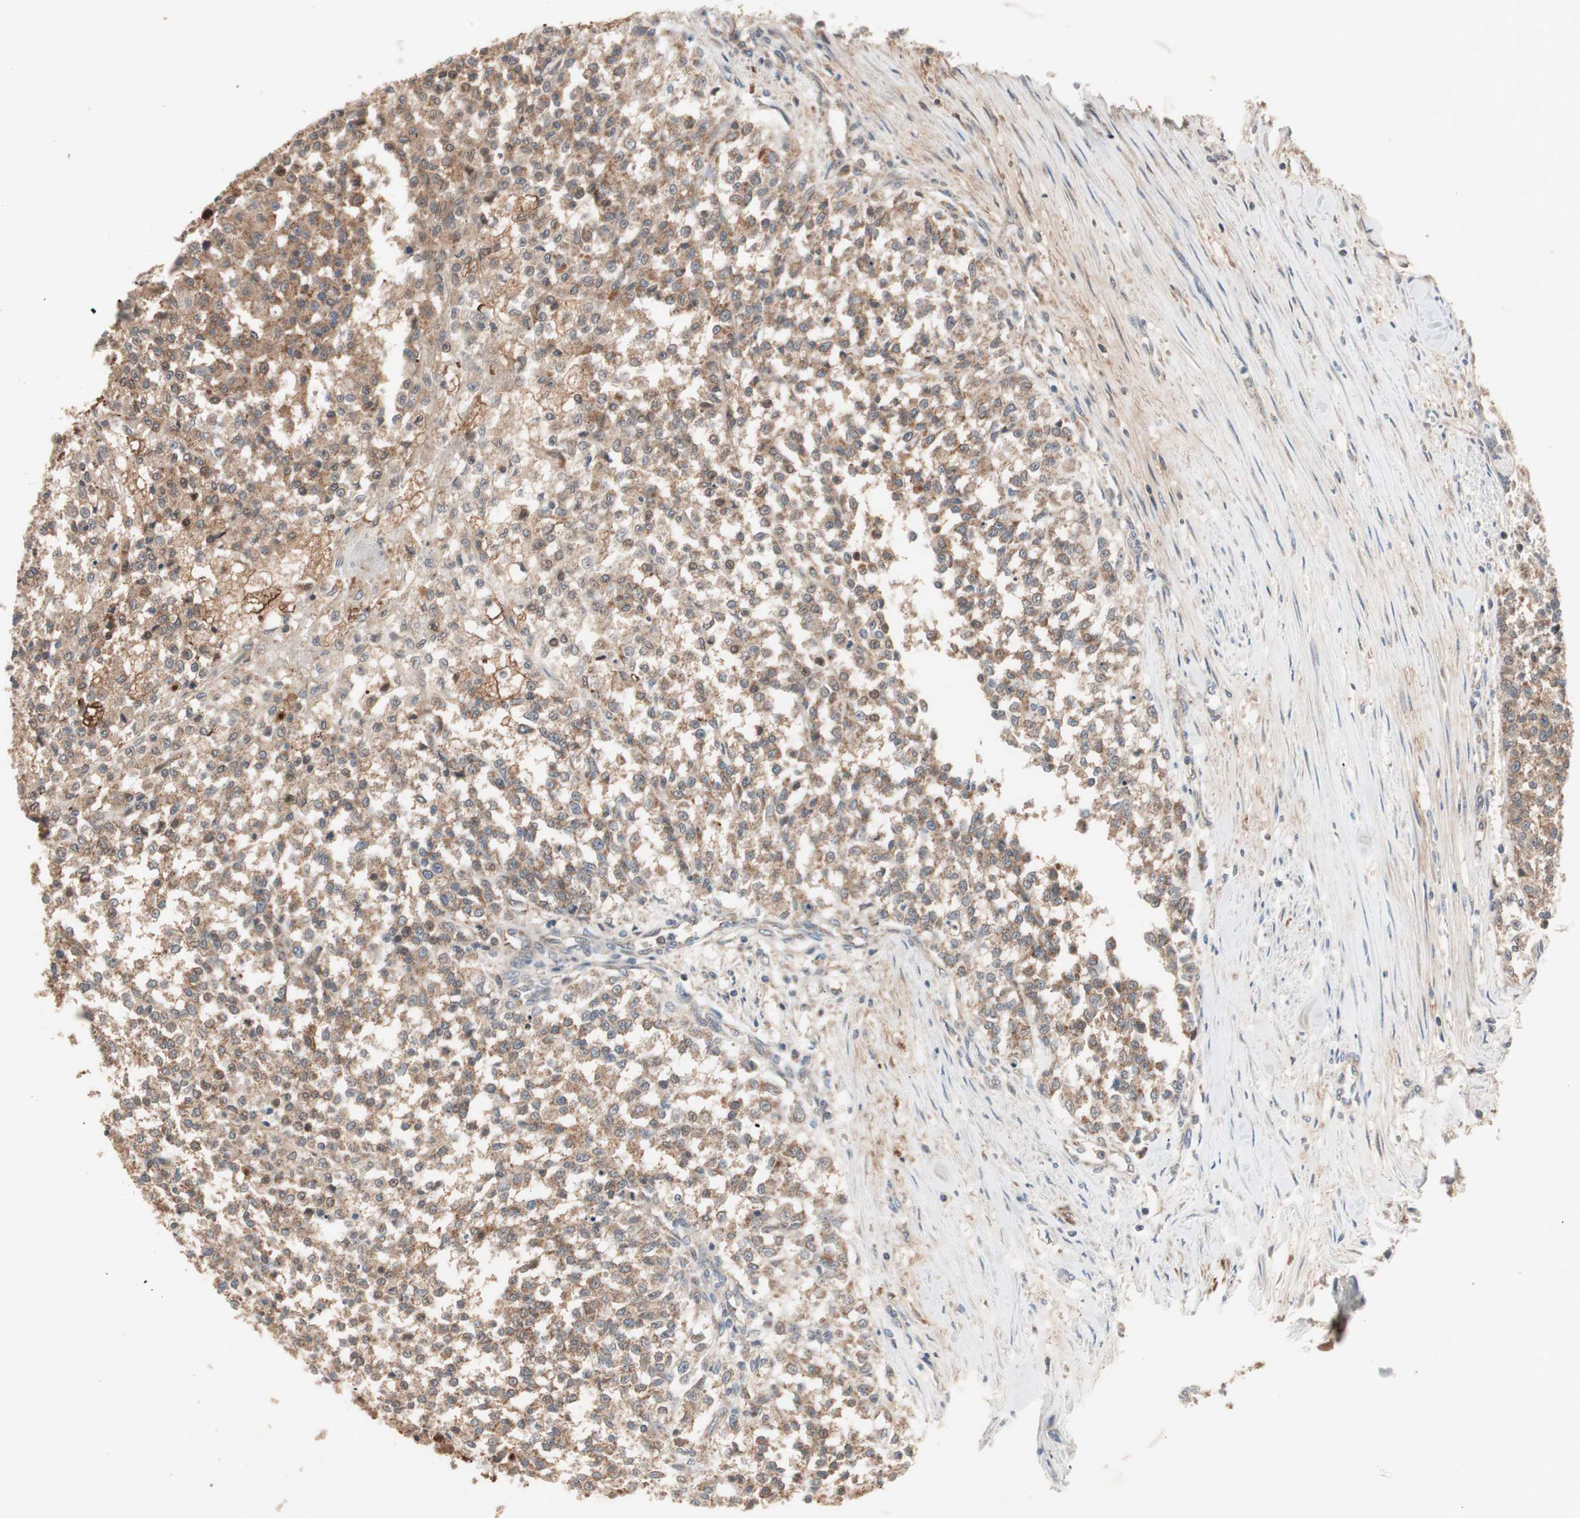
{"staining": {"intensity": "moderate", "quantity": ">75%", "location": "cytoplasmic/membranous"}, "tissue": "testis cancer", "cell_type": "Tumor cells", "image_type": "cancer", "snomed": [{"axis": "morphology", "description": "Seminoma, NOS"}, {"axis": "topography", "description": "Testis"}], "caption": "Immunohistochemistry (IHC) (DAB) staining of seminoma (testis) exhibits moderate cytoplasmic/membranous protein positivity in about >75% of tumor cells.", "gene": "HMBS", "patient": {"sex": "male", "age": 59}}